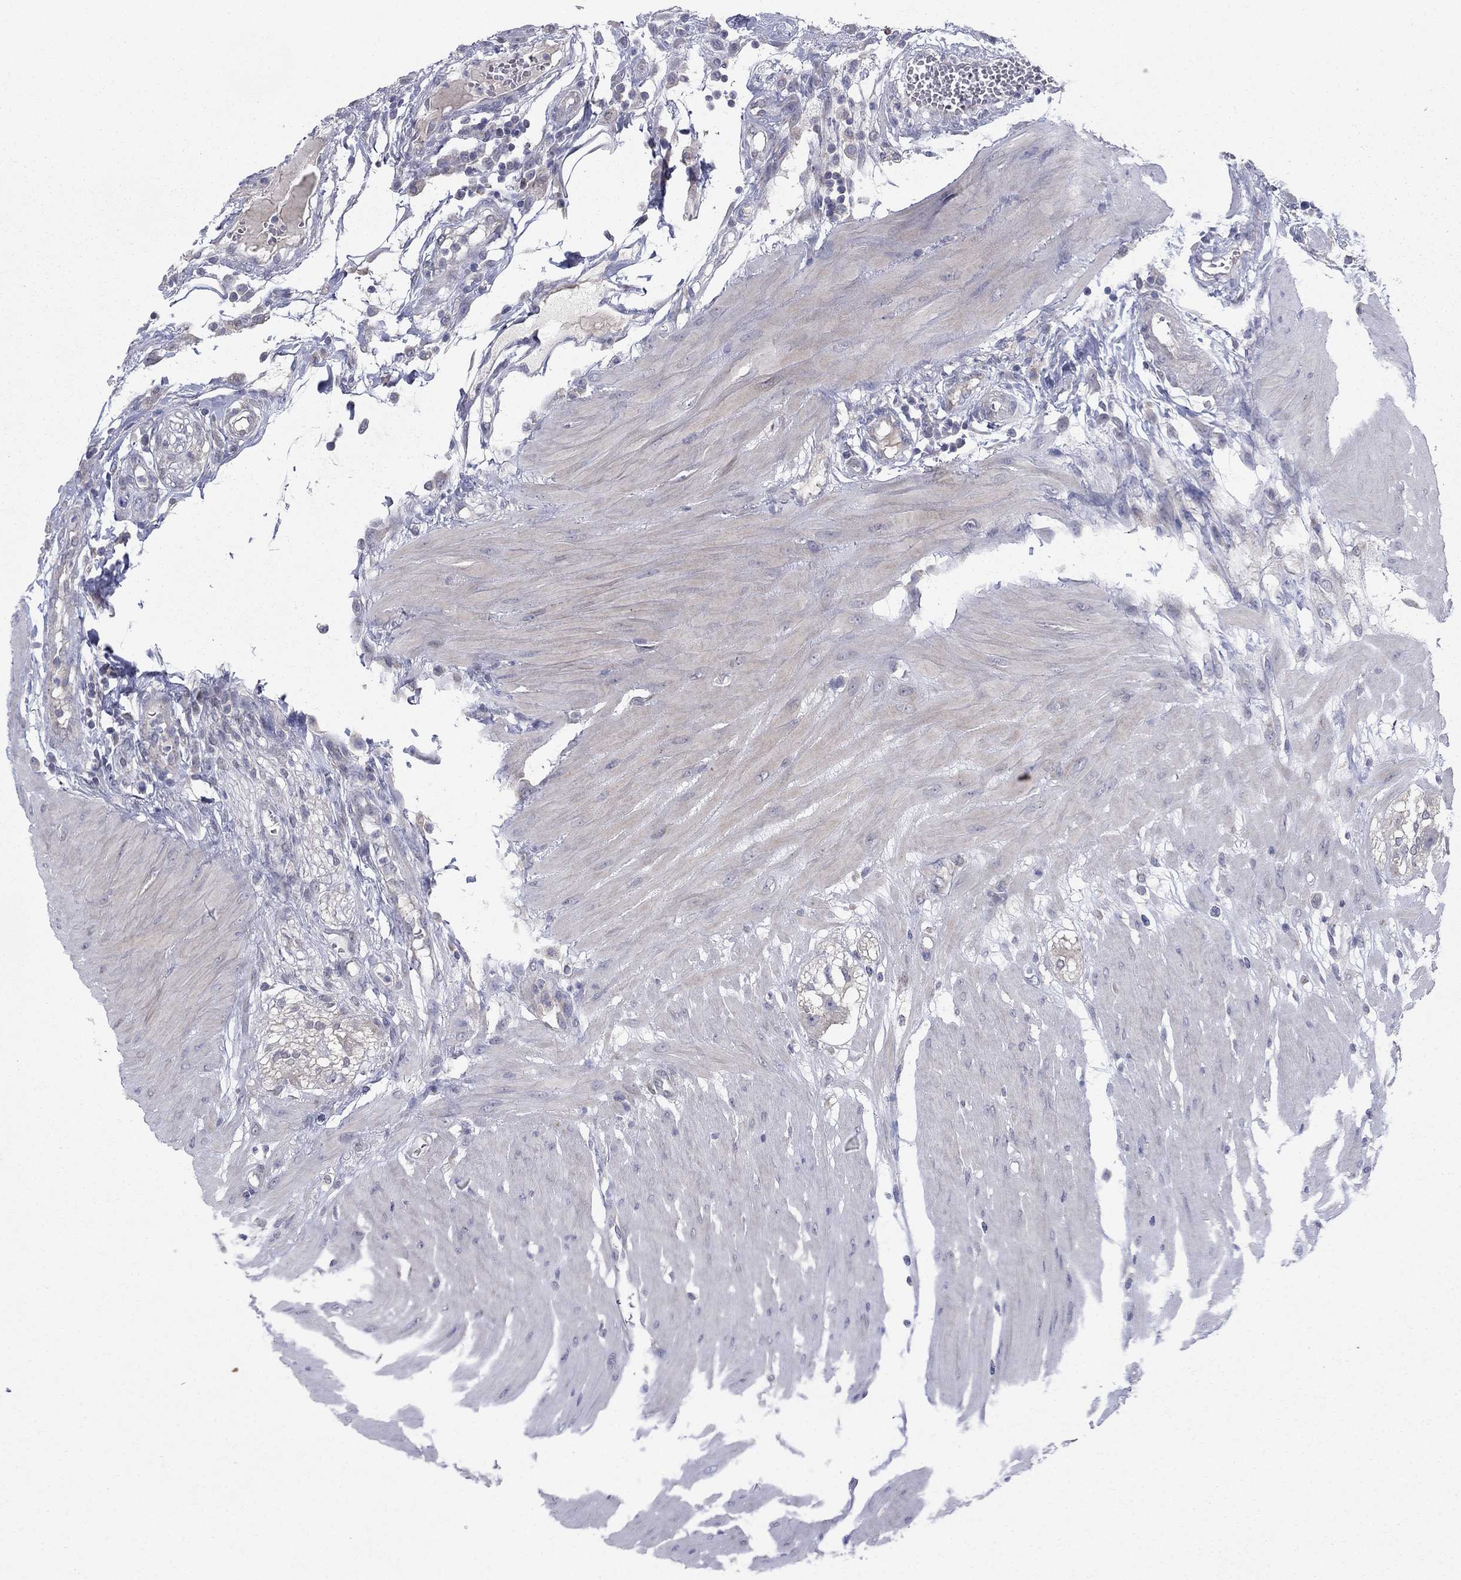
{"staining": {"intensity": "negative", "quantity": "none", "location": "none"}, "tissue": "colon", "cell_type": "Endothelial cells", "image_type": "normal", "snomed": [{"axis": "morphology", "description": "Normal tissue, NOS"}, {"axis": "morphology", "description": "Adenocarcinoma, NOS"}, {"axis": "topography", "description": "Colon"}], "caption": "DAB immunohistochemical staining of benign colon shows no significant positivity in endothelial cells.", "gene": "GRHPR", "patient": {"sex": "male", "age": 65}}